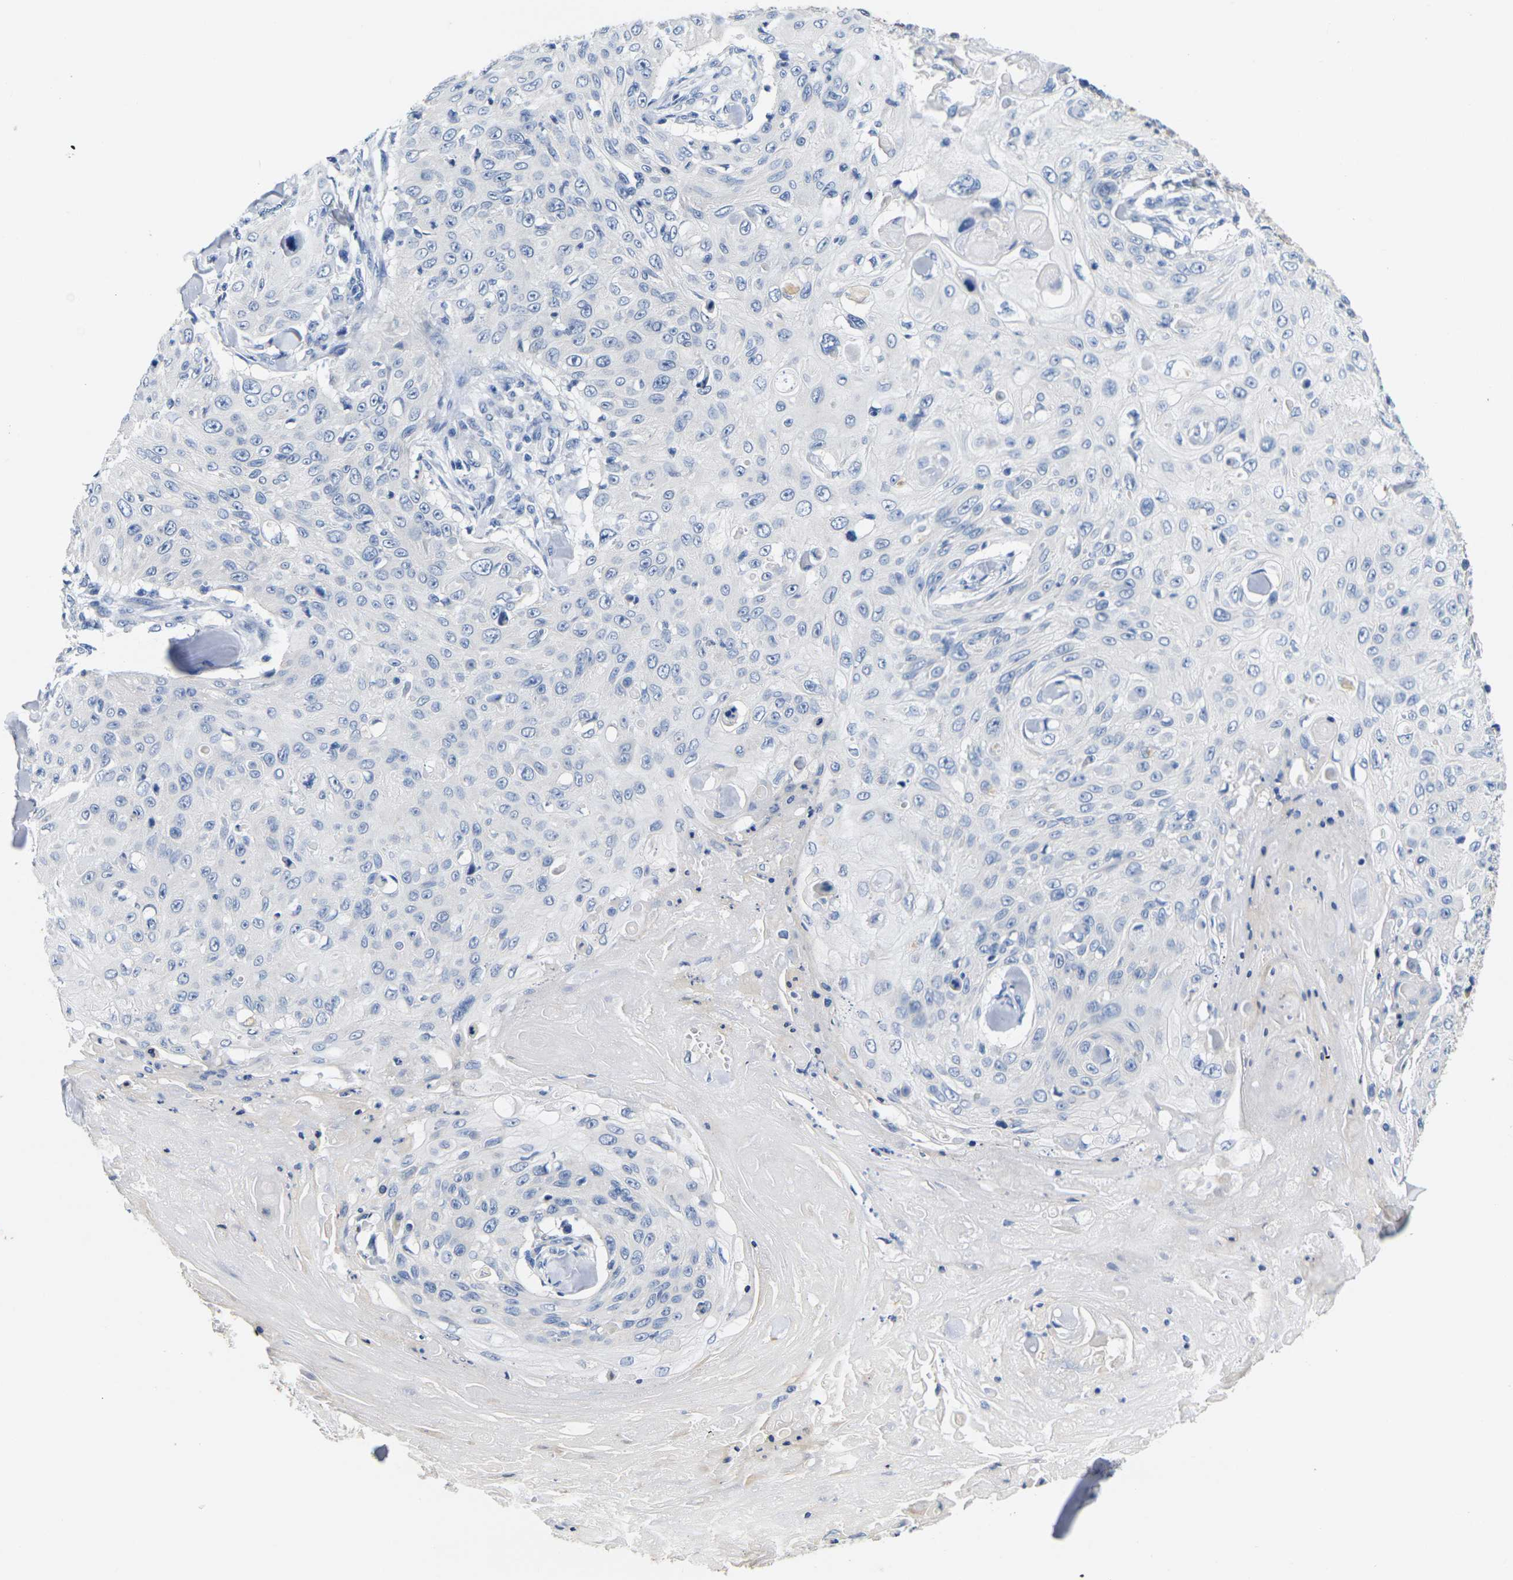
{"staining": {"intensity": "negative", "quantity": "none", "location": "none"}, "tissue": "skin cancer", "cell_type": "Tumor cells", "image_type": "cancer", "snomed": [{"axis": "morphology", "description": "Squamous cell carcinoma, NOS"}, {"axis": "topography", "description": "Skin"}], "caption": "This is an IHC image of human squamous cell carcinoma (skin). There is no positivity in tumor cells.", "gene": "NOCT", "patient": {"sex": "male", "age": 86}}